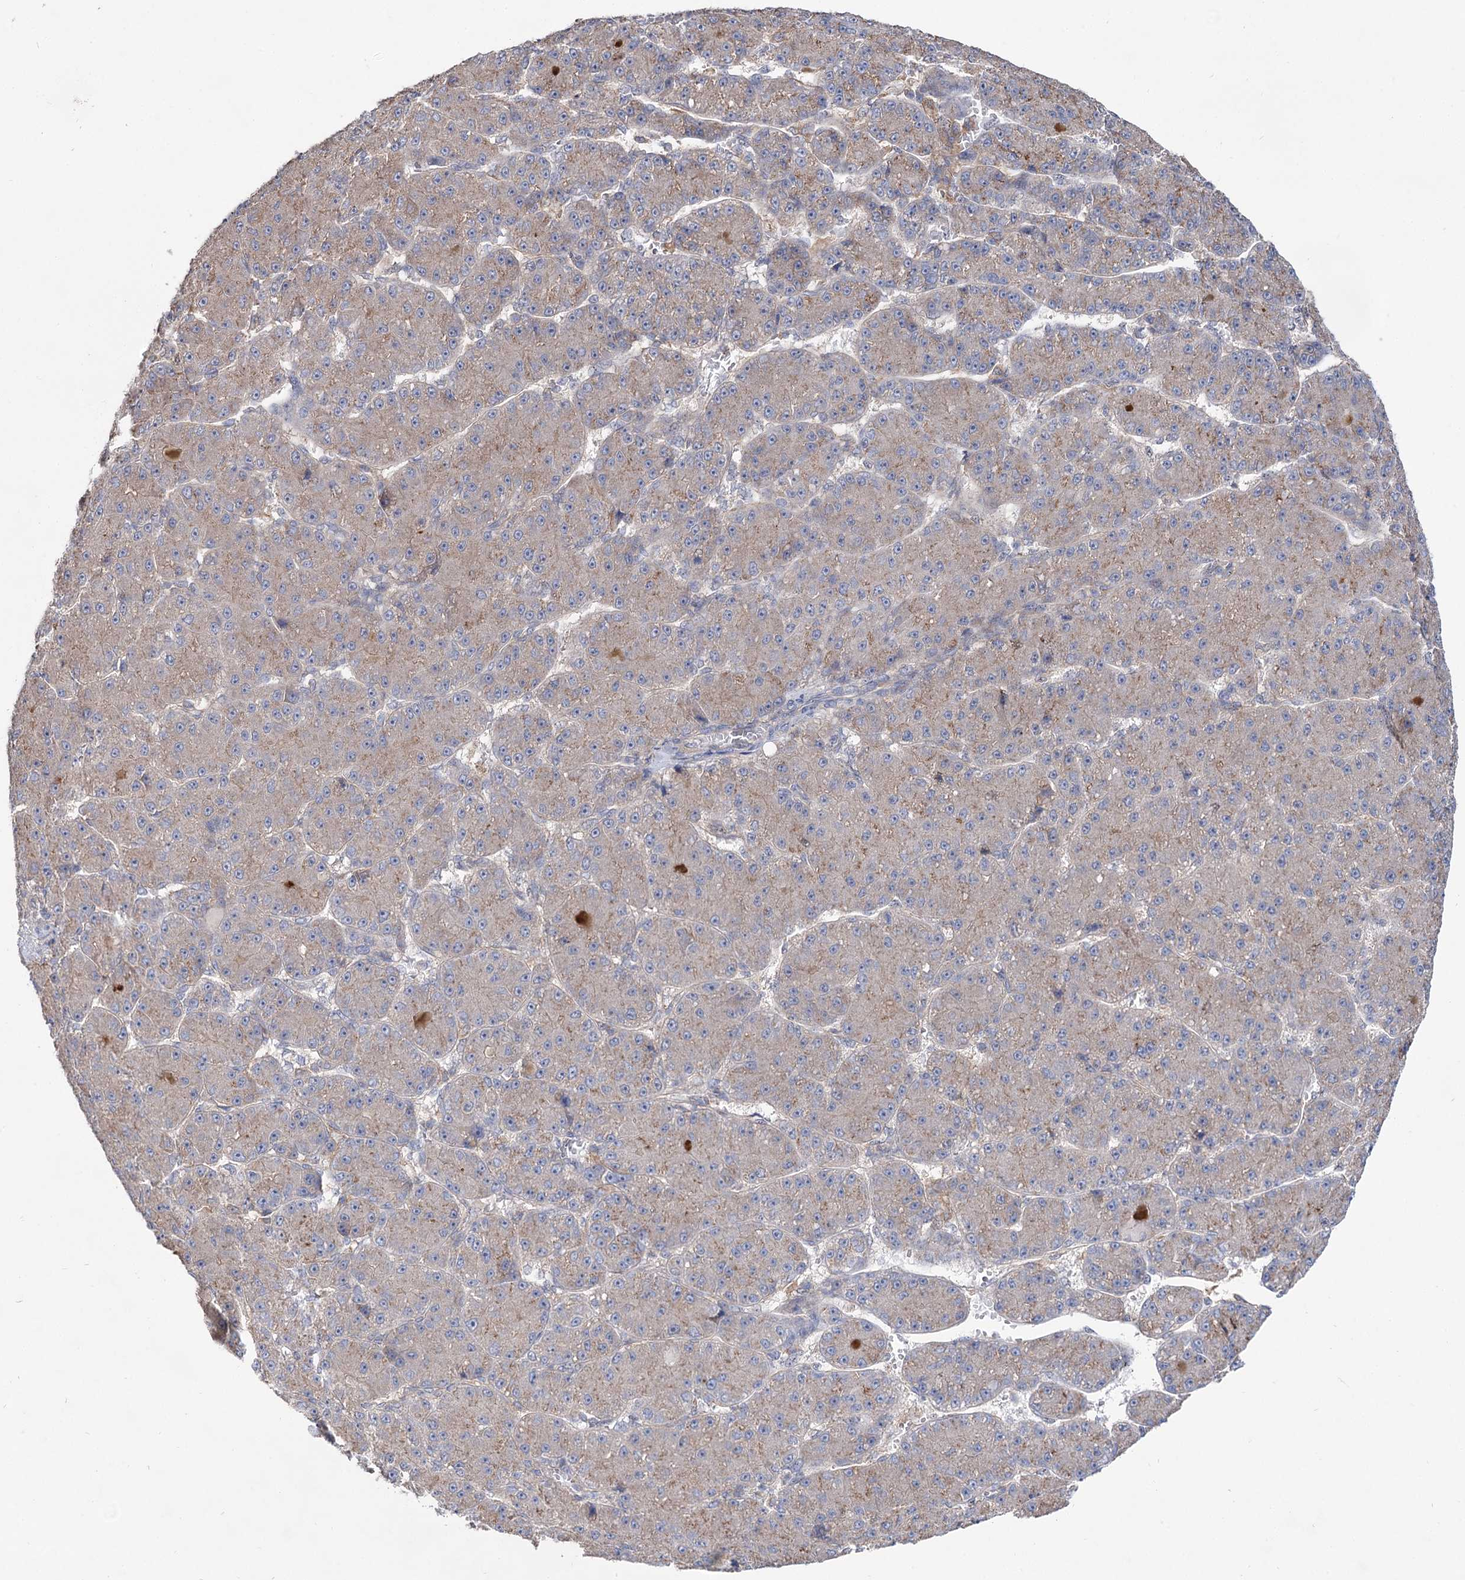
{"staining": {"intensity": "weak", "quantity": "25%-75%", "location": "cytoplasmic/membranous"}, "tissue": "liver cancer", "cell_type": "Tumor cells", "image_type": "cancer", "snomed": [{"axis": "morphology", "description": "Carcinoma, Hepatocellular, NOS"}, {"axis": "topography", "description": "Liver"}], "caption": "Immunohistochemical staining of liver hepatocellular carcinoma shows weak cytoplasmic/membranous protein expression in about 25%-75% of tumor cells.", "gene": "SEC24A", "patient": {"sex": "male", "age": 67}}